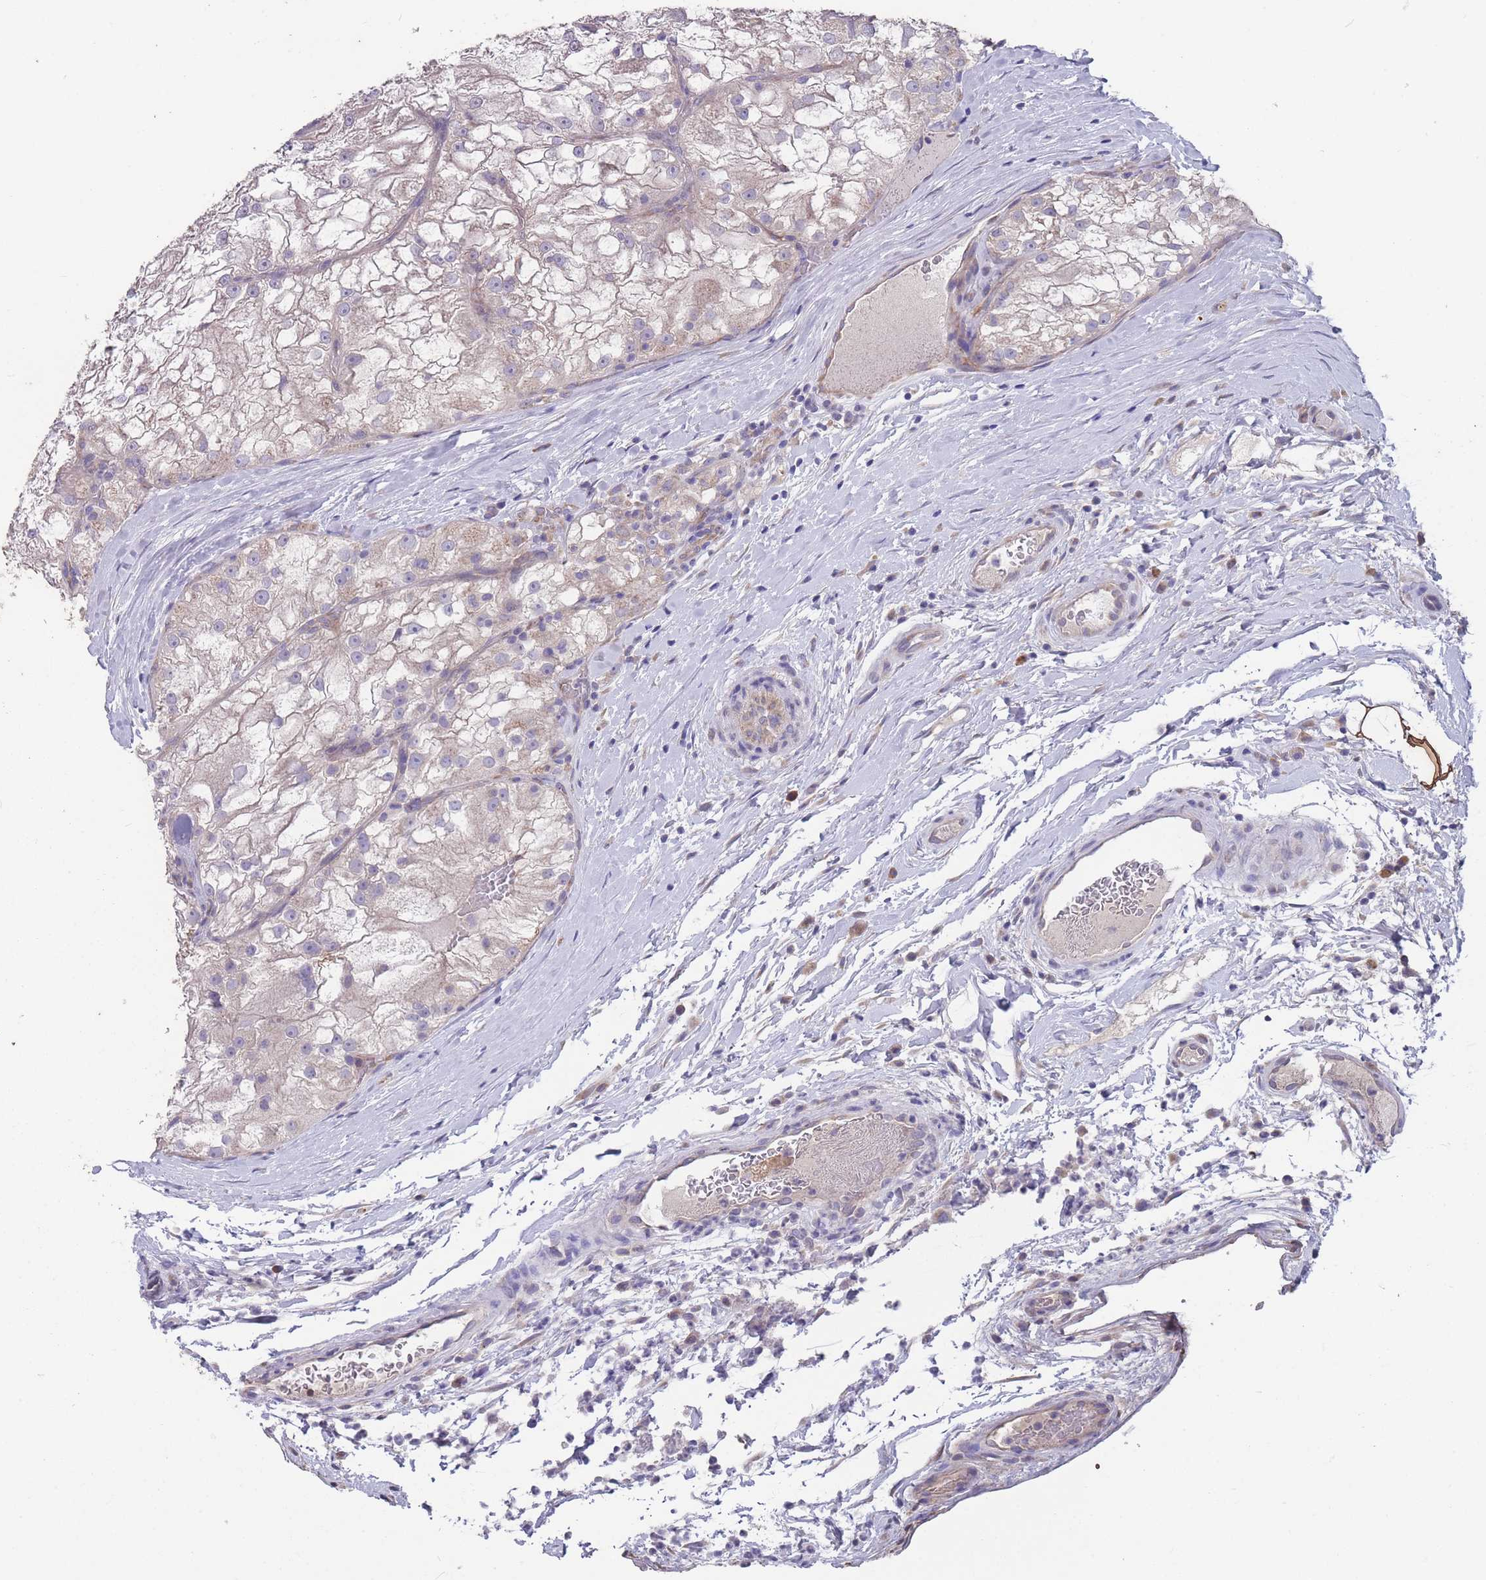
{"staining": {"intensity": "weak", "quantity": "<25%", "location": "cytoplasmic/membranous"}, "tissue": "renal cancer", "cell_type": "Tumor cells", "image_type": "cancer", "snomed": [{"axis": "morphology", "description": "Adenocarcinoma, NOS"}, {"axis": "topography", "description": "Kidney"}], "caption": "DAB (3,3'-diaminobenzidine) immunohistochemical staining of human renal adenocarcinoma reveals no significant expression in tumor cells.", "gene": "STIM2", "patient": {"sex": "female", "age": 72}}